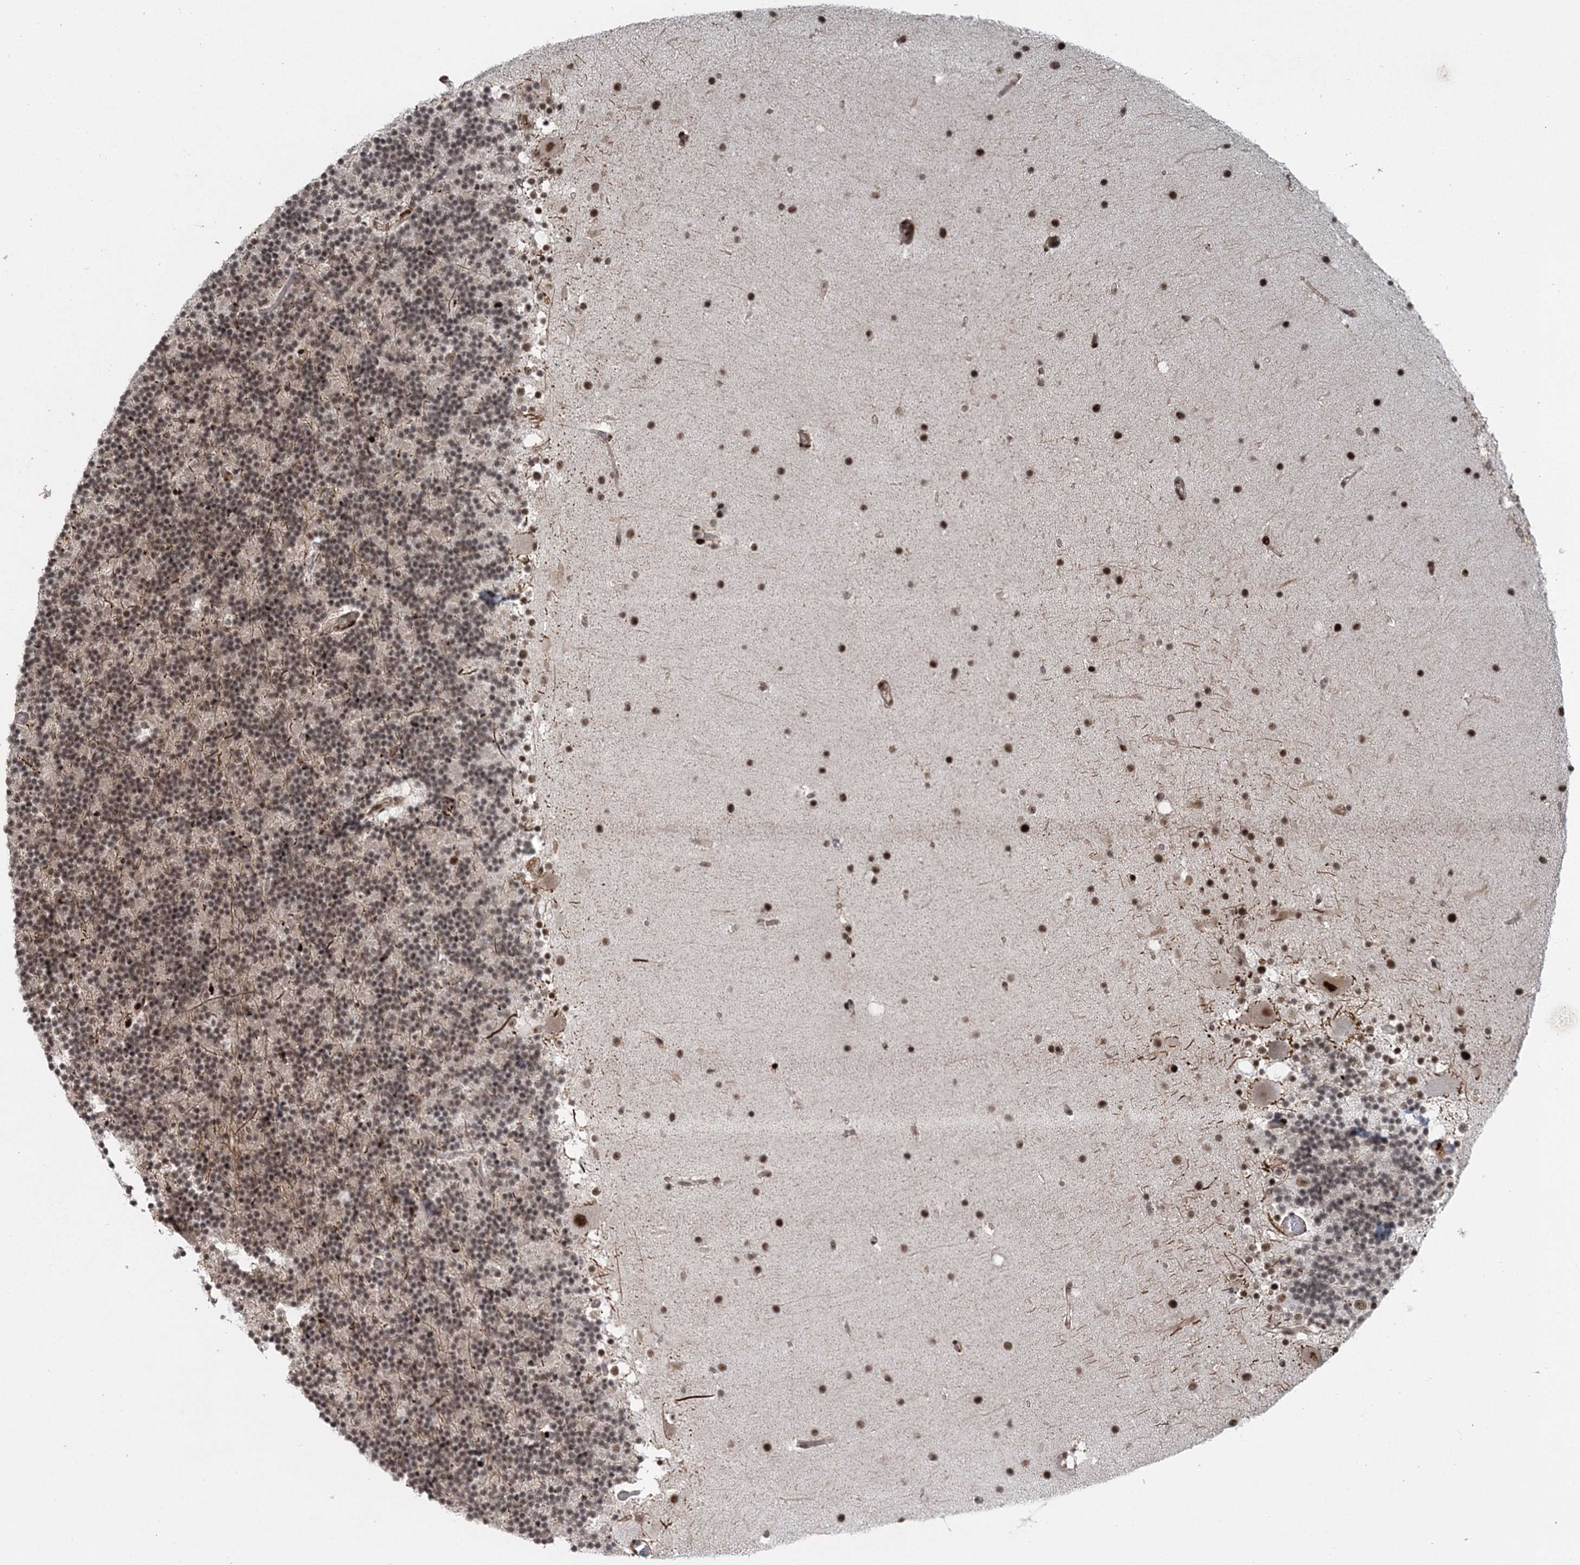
{"staining": {"intensity": "moderate", "quantity": ">75%", "location": "cytoplasmic/membranous,nuclear"}, "tissue": "cerebellum", "cell_type": "Cells in granular layer", "image_type": "normal", "snomed": [{"axis": "morphology", "description": "Normal tissue, NOS"}, {"axis": "topography", "description": "Cerebellum"}], "caption": "The photomicrograph reveals staining of unremarkable cerebellum, revealing moderate cytoplasmic/membranous,nuclear protein expression (brown color) within cells in granular layer.", "gene": "CWC22", "patient": {"sex": "male", "age": 57}}